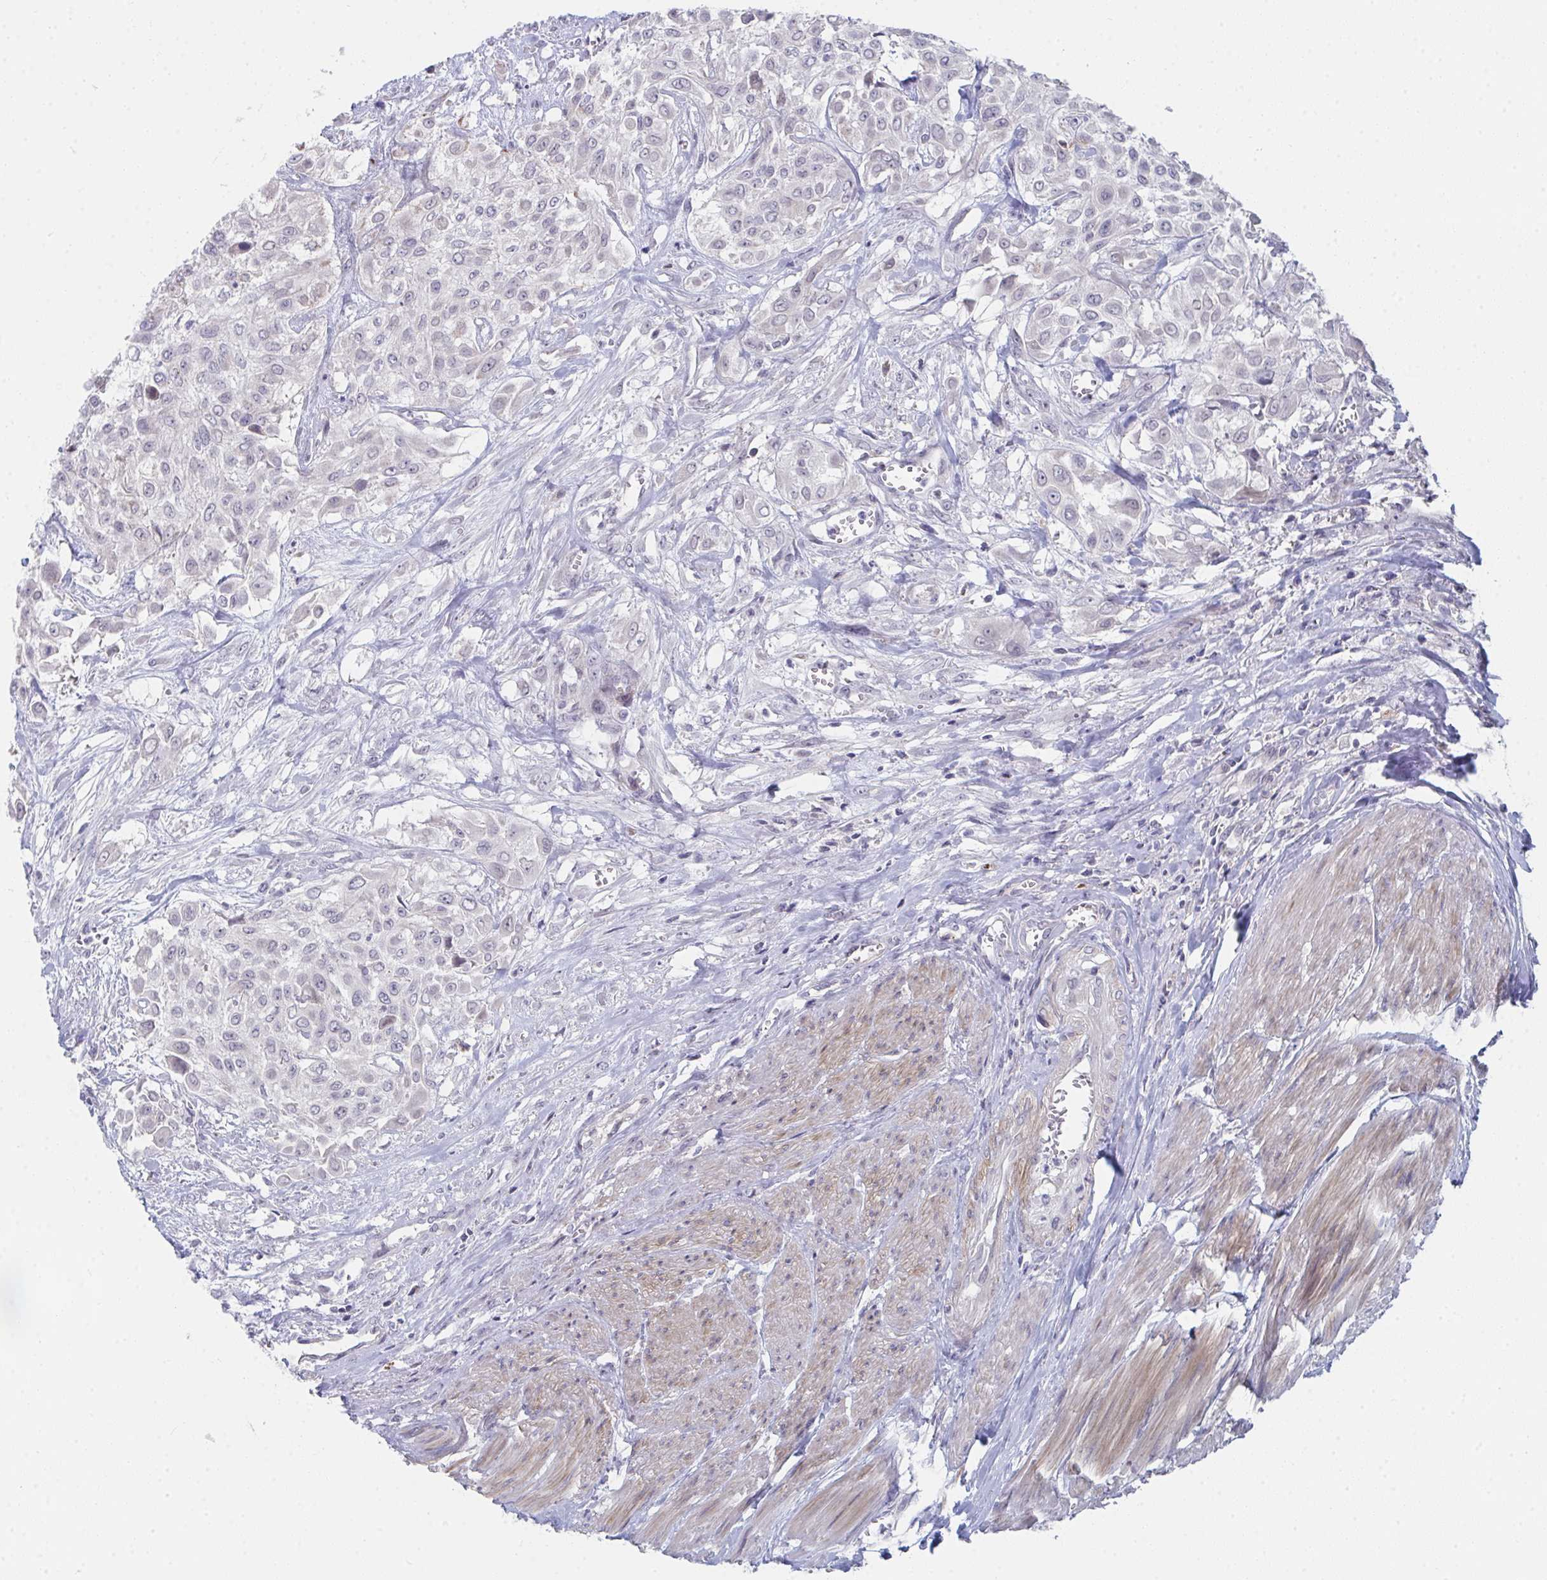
{"staining": {"intensity": "negative", "quantity": "none", "location": "none"}, "tissue": "urothelial cancer", "cell_type": "Tumor cells", "image_type": "cancer", "snomed": [{"axis": "morphology", "description": "Urothelial carcinoma, High grade"}, {"axis": "topography", "description": "Urinary bladder"}], "caption": "A photomicrograph of urothelial cancer stained for a protein displays no brown staining in tumor cells.", "gene": "VWDE", "patient": {"sex": "male", "age": 57}}